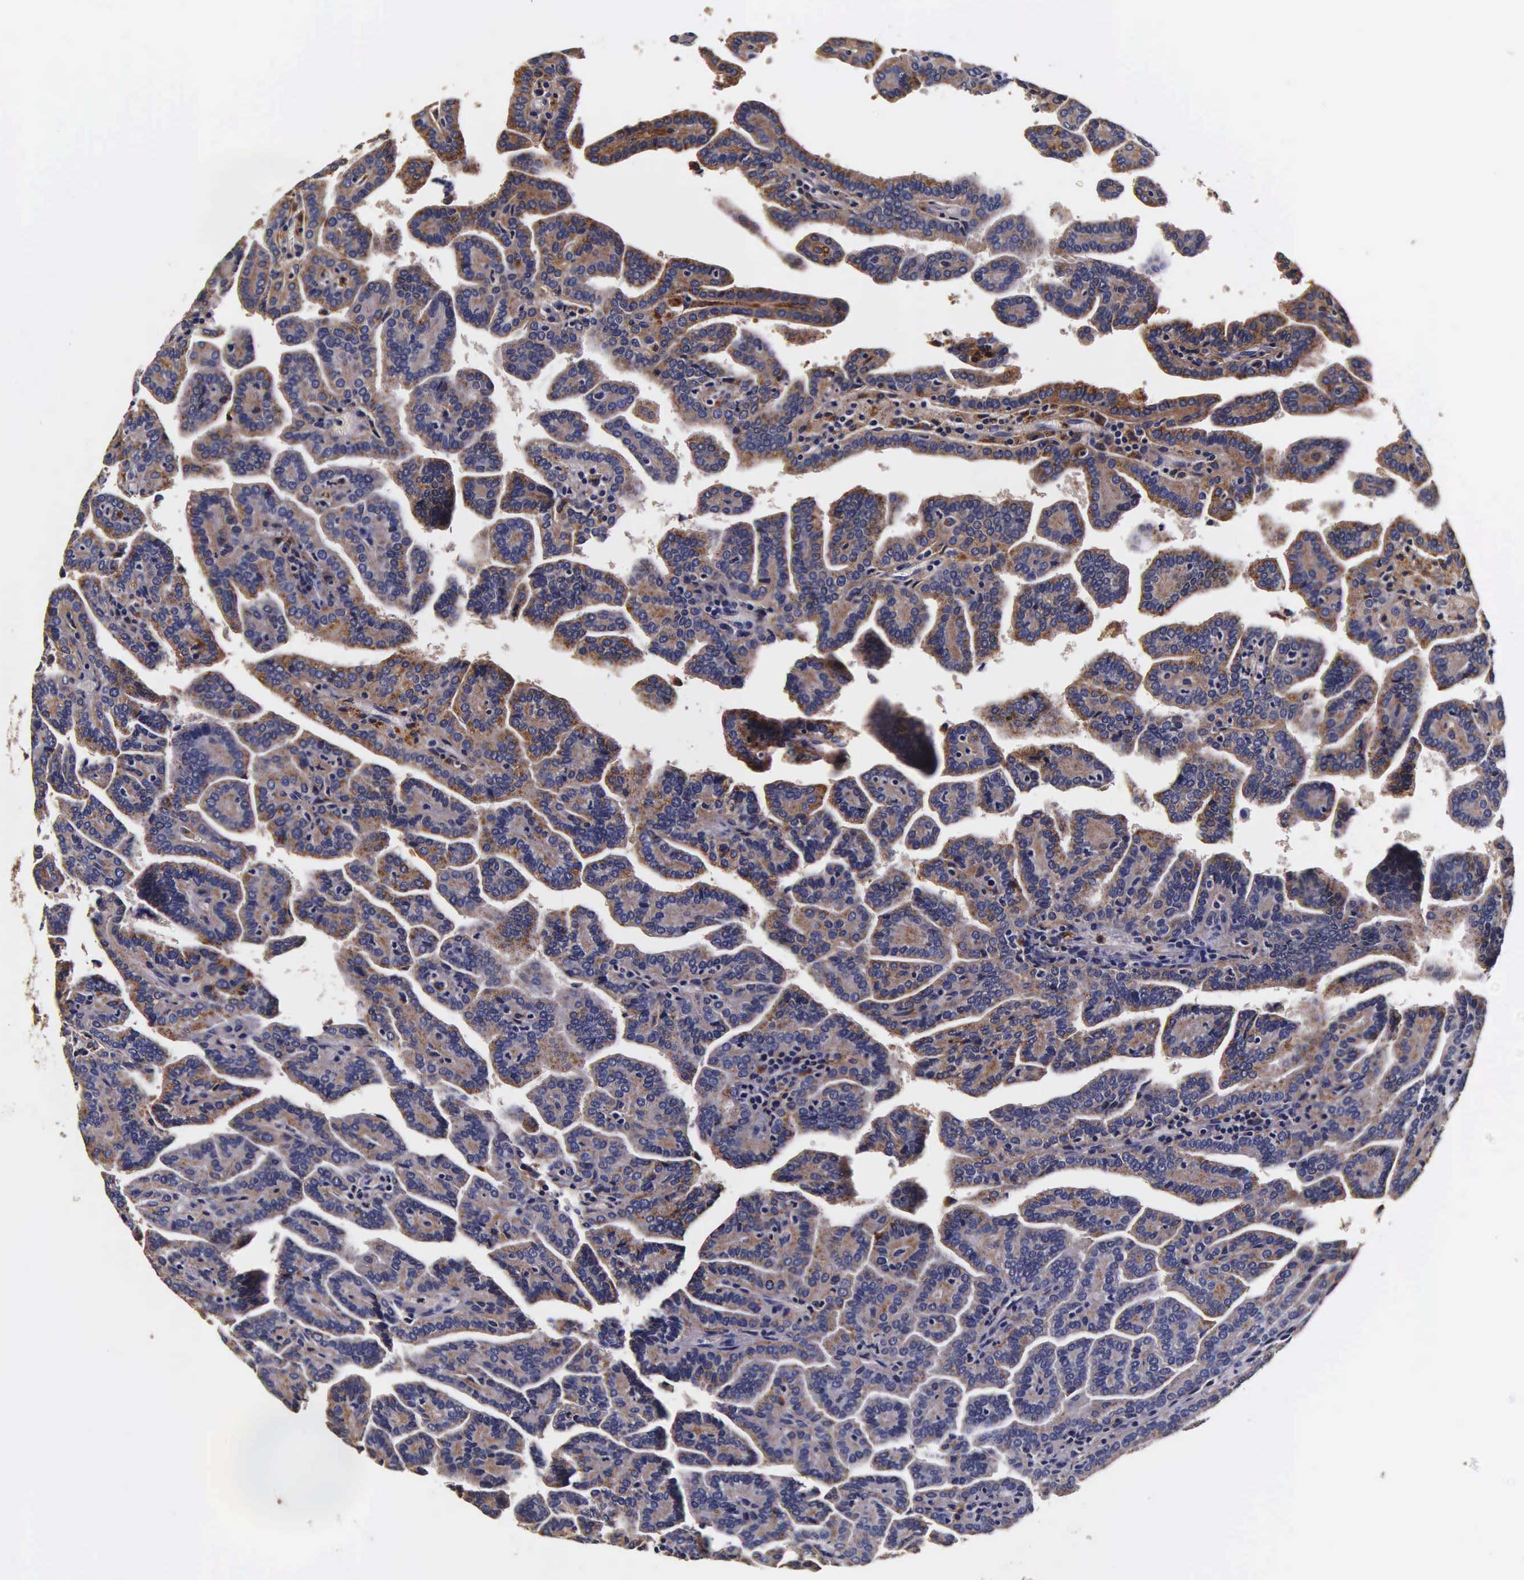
{"staining": {"intensity": "moderate", "quantity": "25%-75%", "location": "cytoplasmic/membranous"}, "tissue": "renal cancer", "cell_type": "Tumor cells", "image_type": "cancer", "snomed": [{"axis": "morphology", "description": "Adenocarcinoma, NOS"}, {"axis": "topography", "description": "Kidney"}], "caption": "There is medium levels of moderate cytoplasmic/membranous staining in tumor cells of renal cancer (adenocarcinoma), as demonstrated by immunohistochemical staining (brown color).", "gene": "CTSB", "patient": {"sex": "male", "age": 61}}